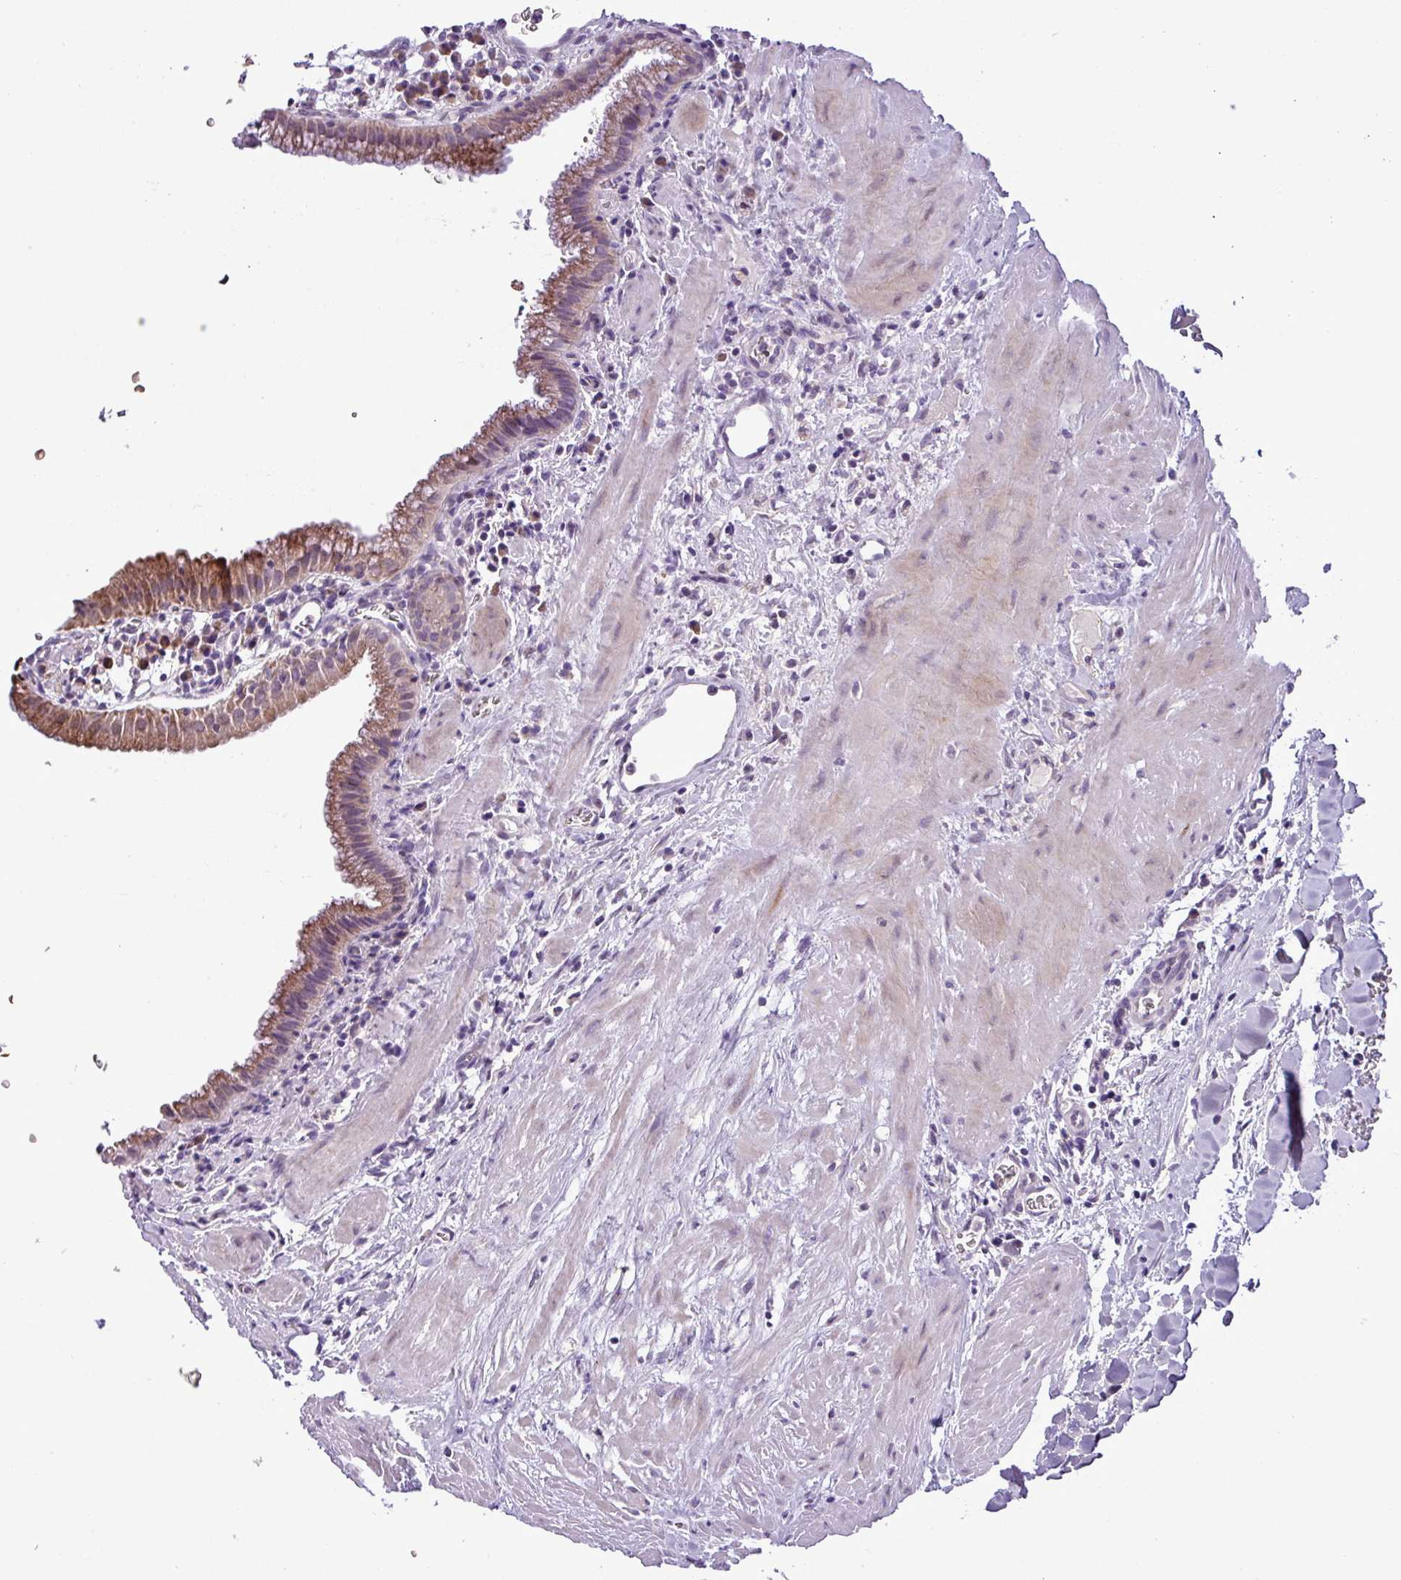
{"staining": {"intensity": "strong", "quantity": ">75%", "location": "cytoplasmic/membranous"}, "tissue": "gallbladder", "cell_type": "Glandular cells", "image_type": "normal", "snomed": [{"axis": "morphology", "description": "Normal tissue, NOS"}, {"axis": "topography", "description": "Gallbladder"}], "caption": "Immunohistochemistry (IHC) photomicrograph of unremarkable human gallbladder stained for a protein (brown), which shows high levels of strong cytoplasmic/membranous positivity in approximately >75% of glandular cells.", "gene": "FAM183A", "patient": {"sex": "male", "age": 78}}